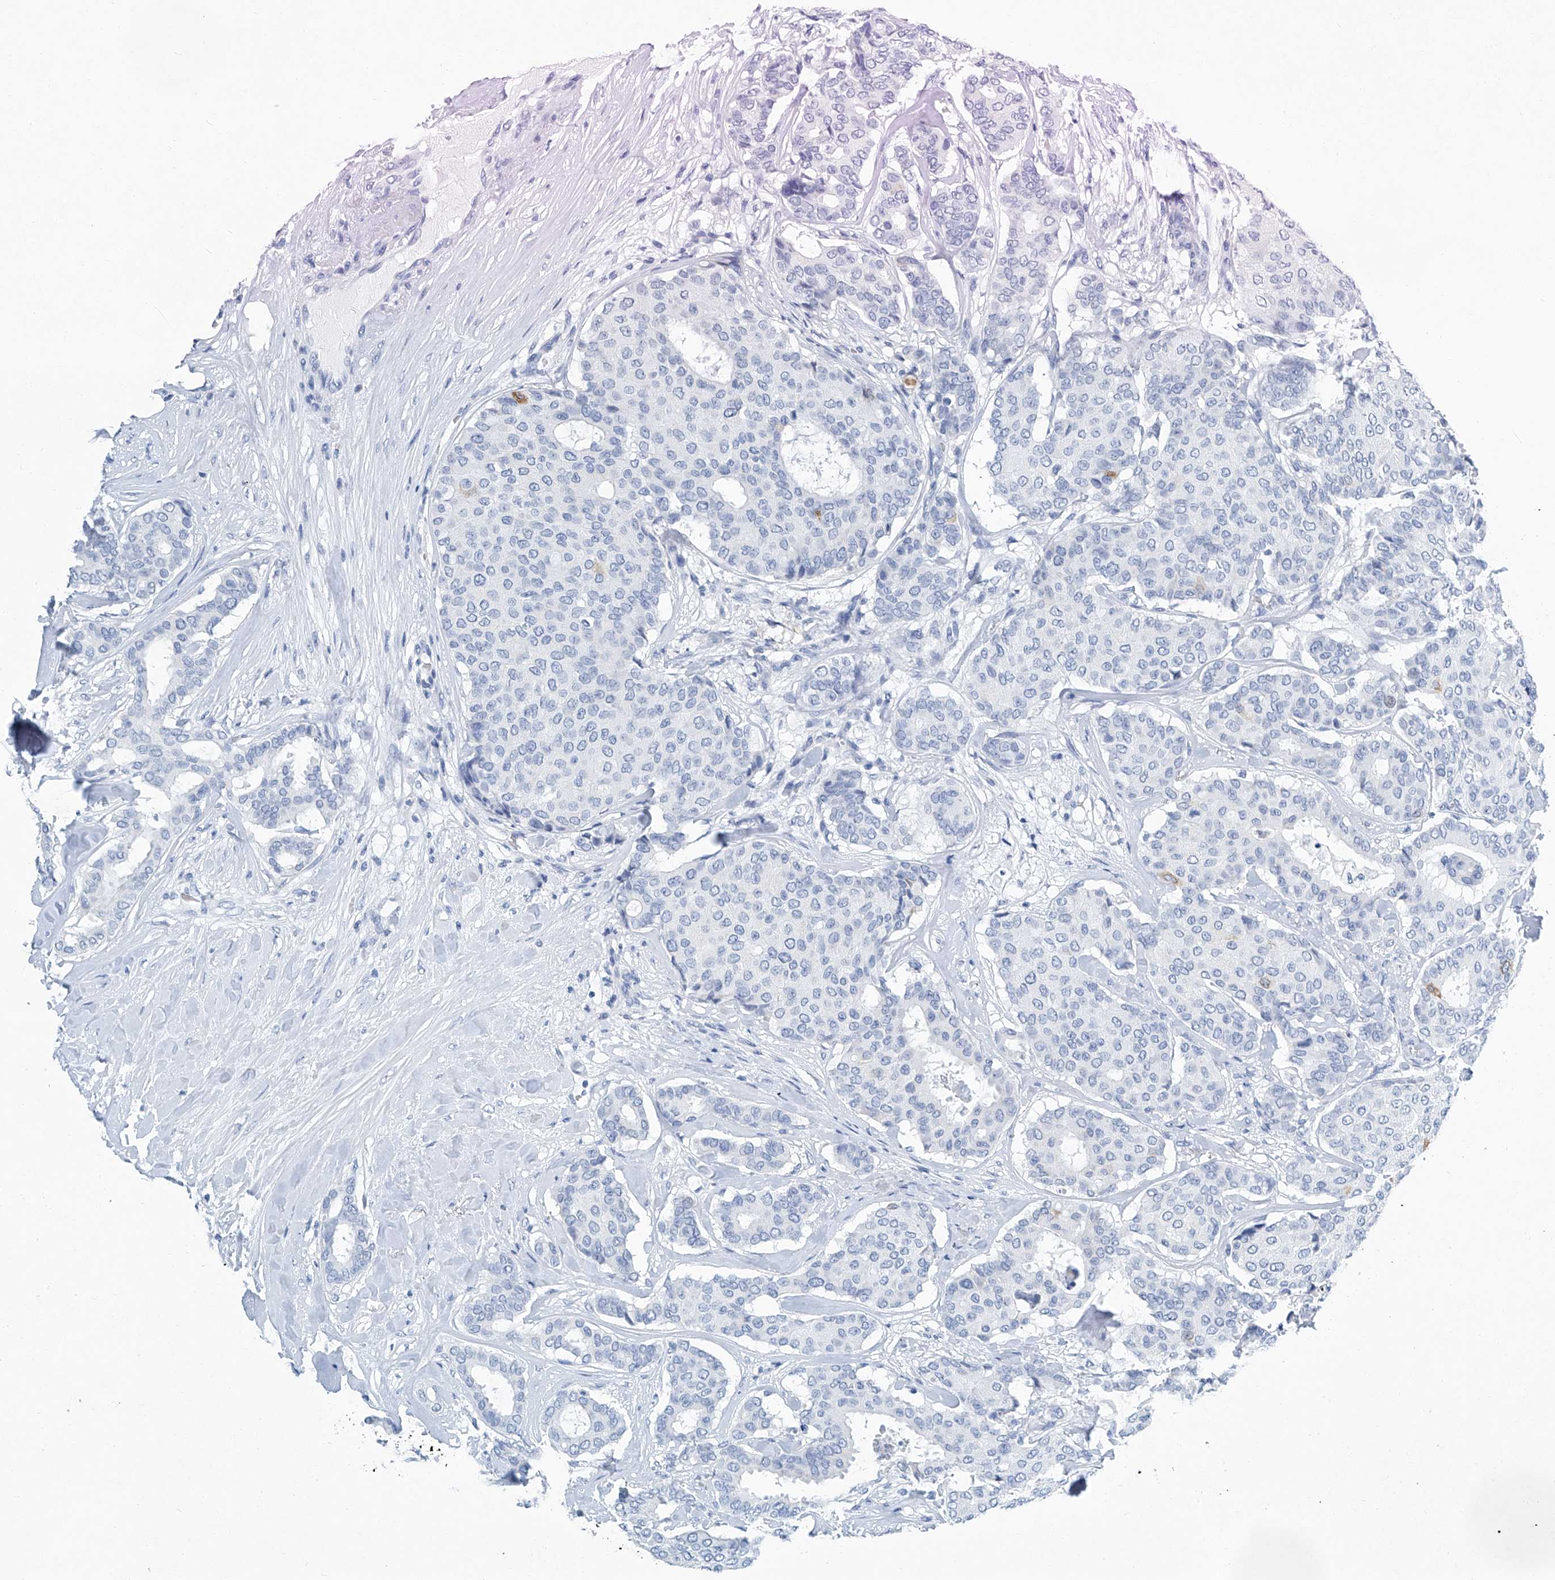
{"staining": {"intensity": "negative", "quantity": "none", "location": "none"}, "tissue": "breast cancer", "cell_type": "Tumor cells", "image_type": "cancer", "snomed": [{"axis": "morphology", "description": "Duct carcinoma"}, {"axis": "topography", "description": "Breast"}], "caption": "High power microscopy micrograph of an IHC histopathology image of breast cancer, revealing no significant staining in tumor cells.", "gene": "CYP2A7", "patient": {"sex": "female", "age": 75}}